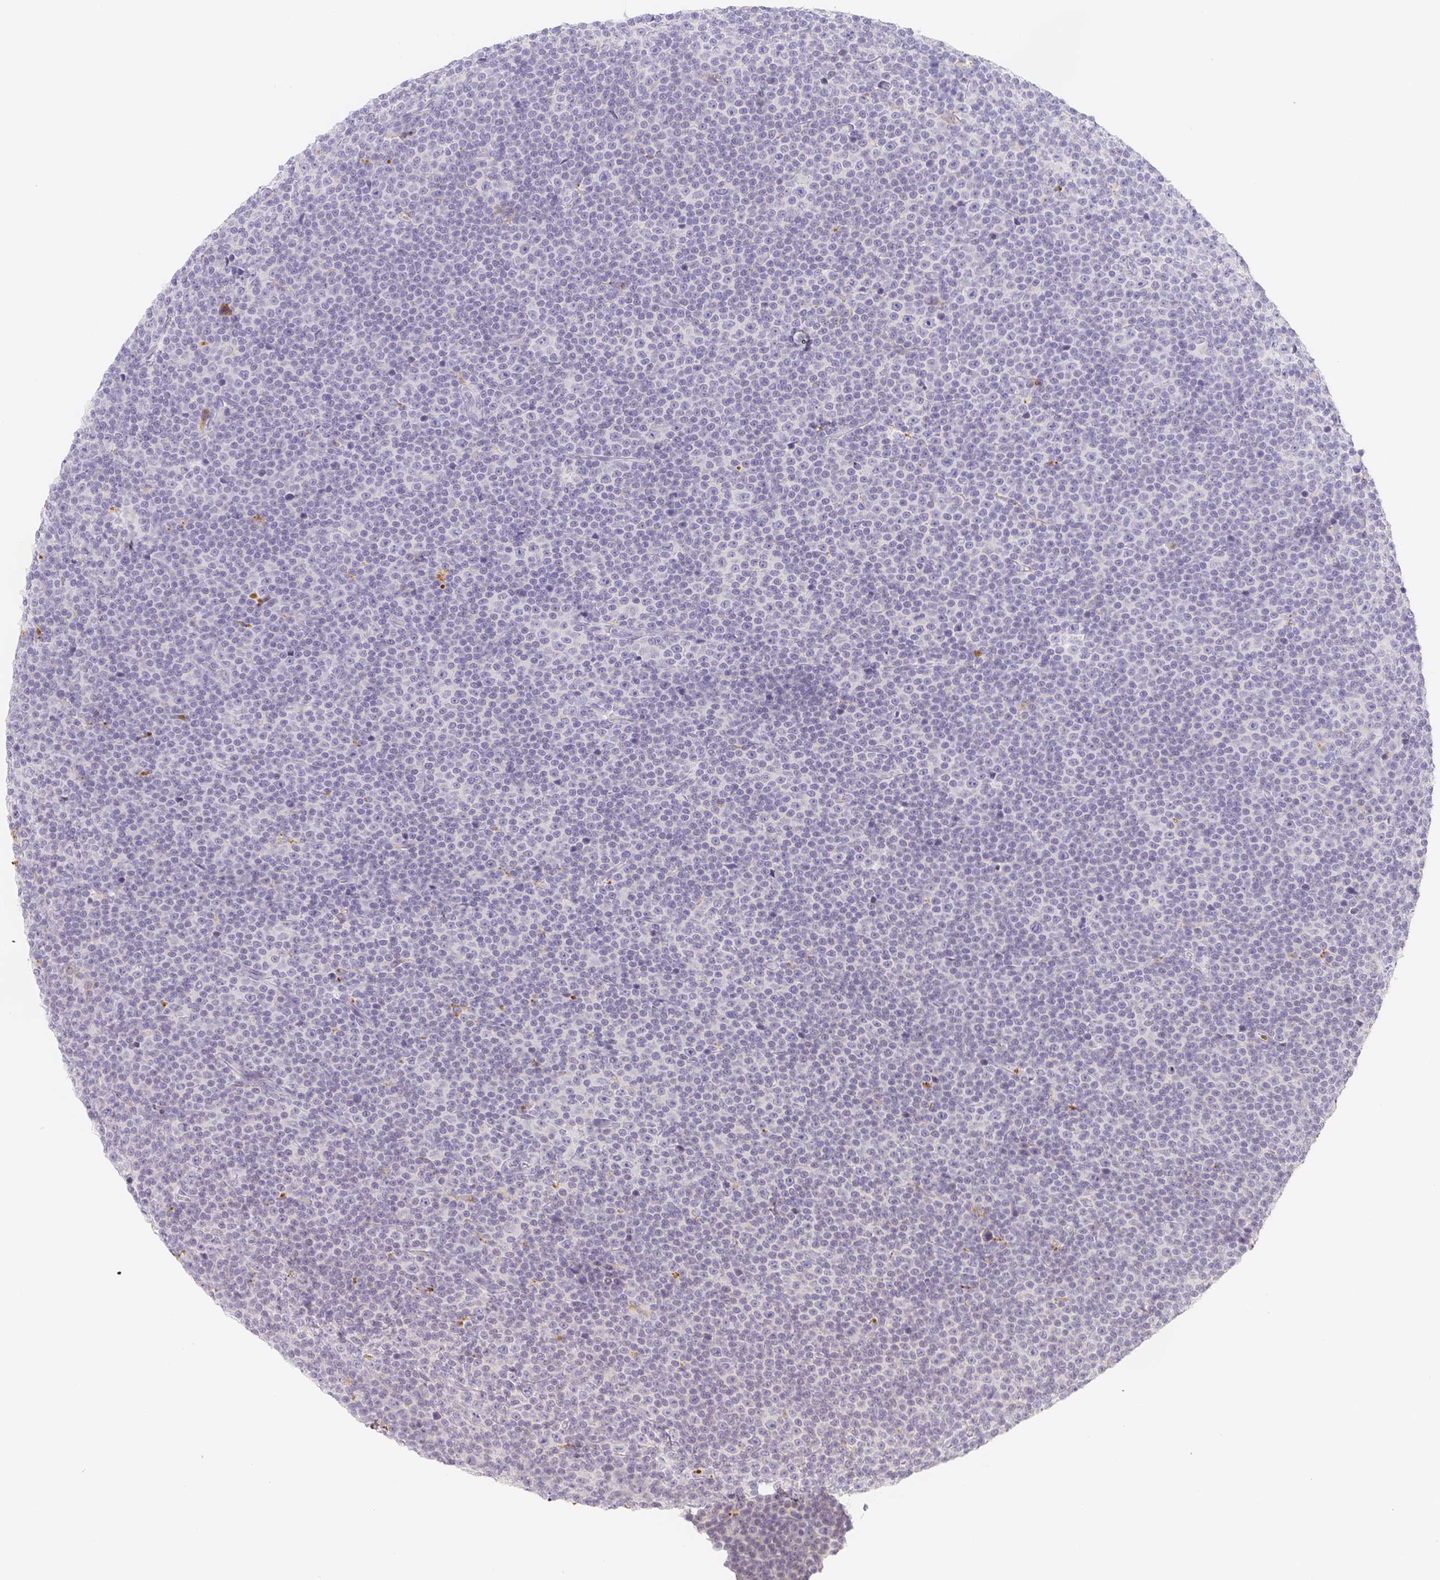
{"staining": {"intensity": "negative", "quantity": "none", "location": "none"}, "tissue": "lymphoma", "cell_type": "Tumor cells", "image_type": "cancer", "snomed": [{"axis": "morphology", "description": "Malignant lymphoma, non-Hodgkin's type, Low grade"}, {"axis": "topography", "description": "Lymph node"}], "caption": "The histopathology image demonstrates no significant positivity in tumor cells of lymphoma. (DAB (3,3'-diaminobenzidine) immunohistochemistry, high magnification).", "gene": "PADI4", "patient": {"sex": "female", "age": 67}}